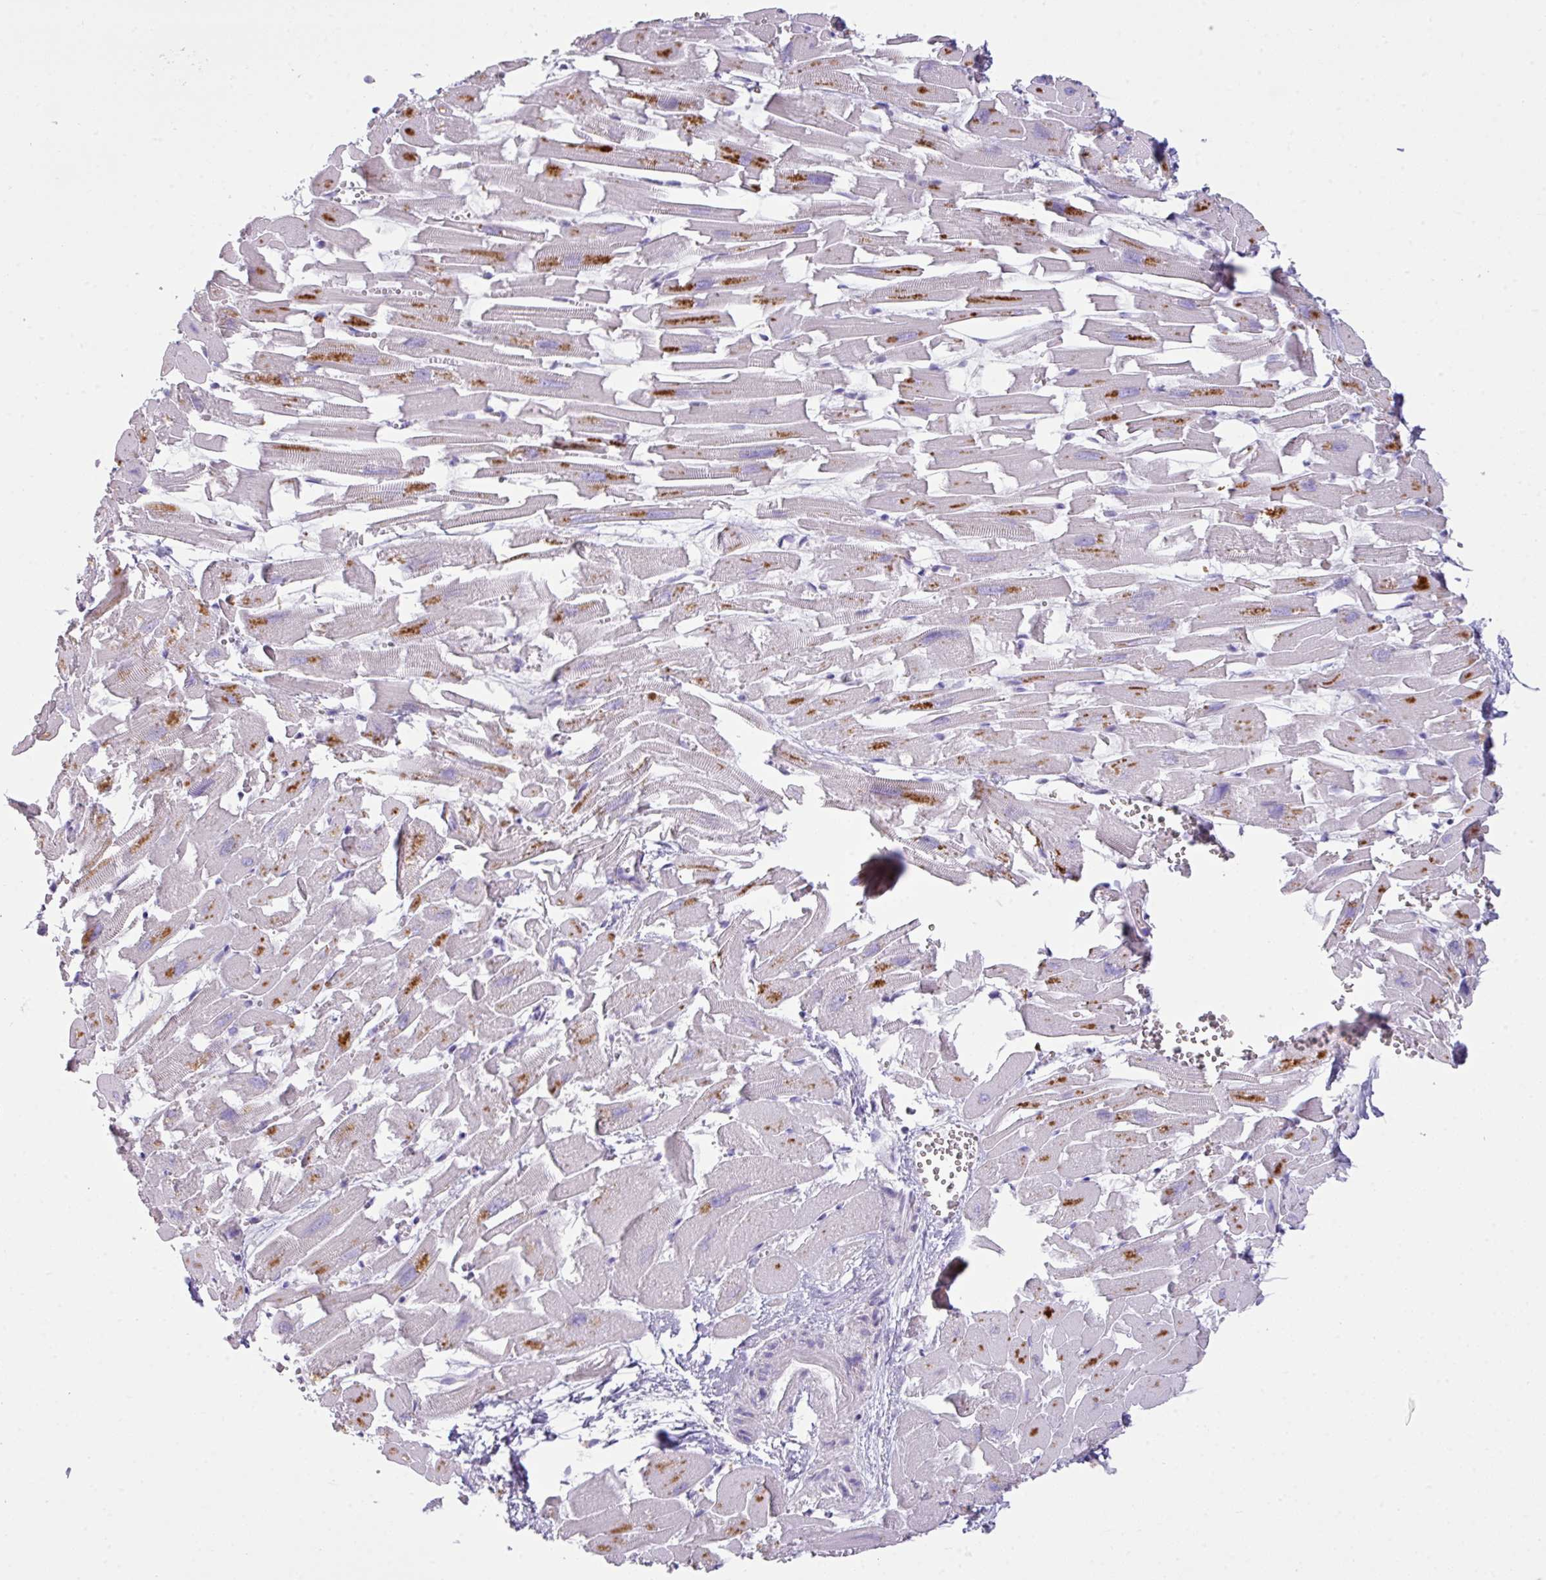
{"staining": {"intensity": "moderate", "quantity": "<25%", "location": "cytoplasmic/membranous"}, "tissue": "heart muscle", "cell_type": "Cardiomyocytes", "image_type": "normal", "snomed": [{"axis": "morphology", "description": "Normal tissue, NOS"}, {"axis": "topography", "description": "Heart"}], "caption": "Immunohistochemistry (DAB) staining of unremarkable human heart muscle exhibits moderate cytoplasmic/membranous protein expression in about <25% of cardiomyocytes.", "gene": "OR6C6", "patient": {"sex": "female", "age": 64}}